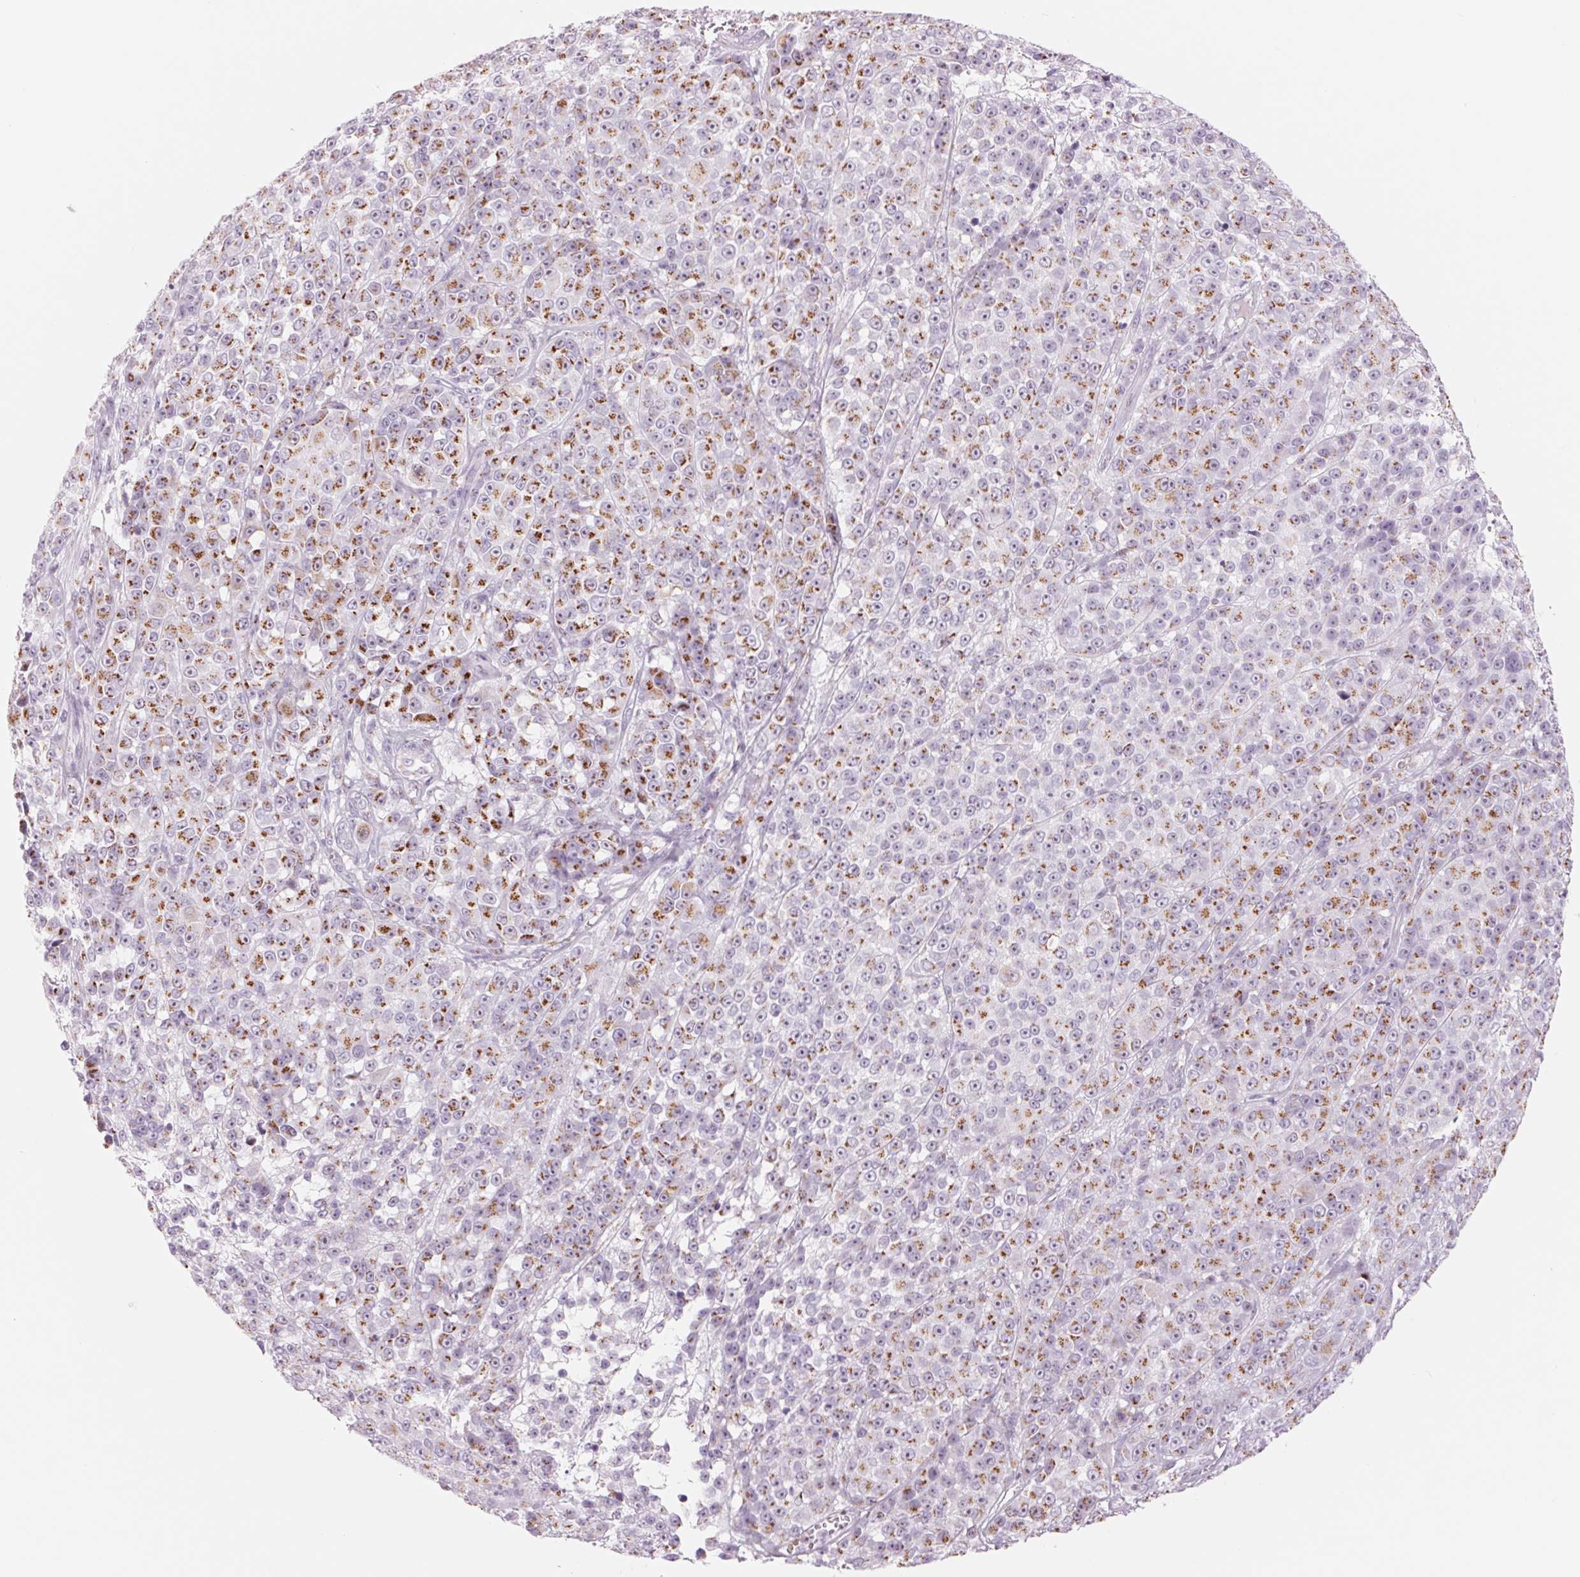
{"staining": {"intensity": "moderate", "quantity": ">75%", "location": "cytoplasmic/membranous"}, "tissue": "melanoma", "cell_type": "Tumor cells", "image_type": "cancer", "snomed": [{"axis": "morphology", "description": "Malignant melanoma, NOS"}, {"axis": "topography", "description": "Skin"}, {"axis": "topography", "description": "Skin of back"}], "caption": "Immunohistochemical staining of malignant melanoma displays moderate cytoplasmic/membranous protein positivity in about >75% of tumor cells.", "gene": "GALNT7", "patient": {"sex": "male", "age": 91}}